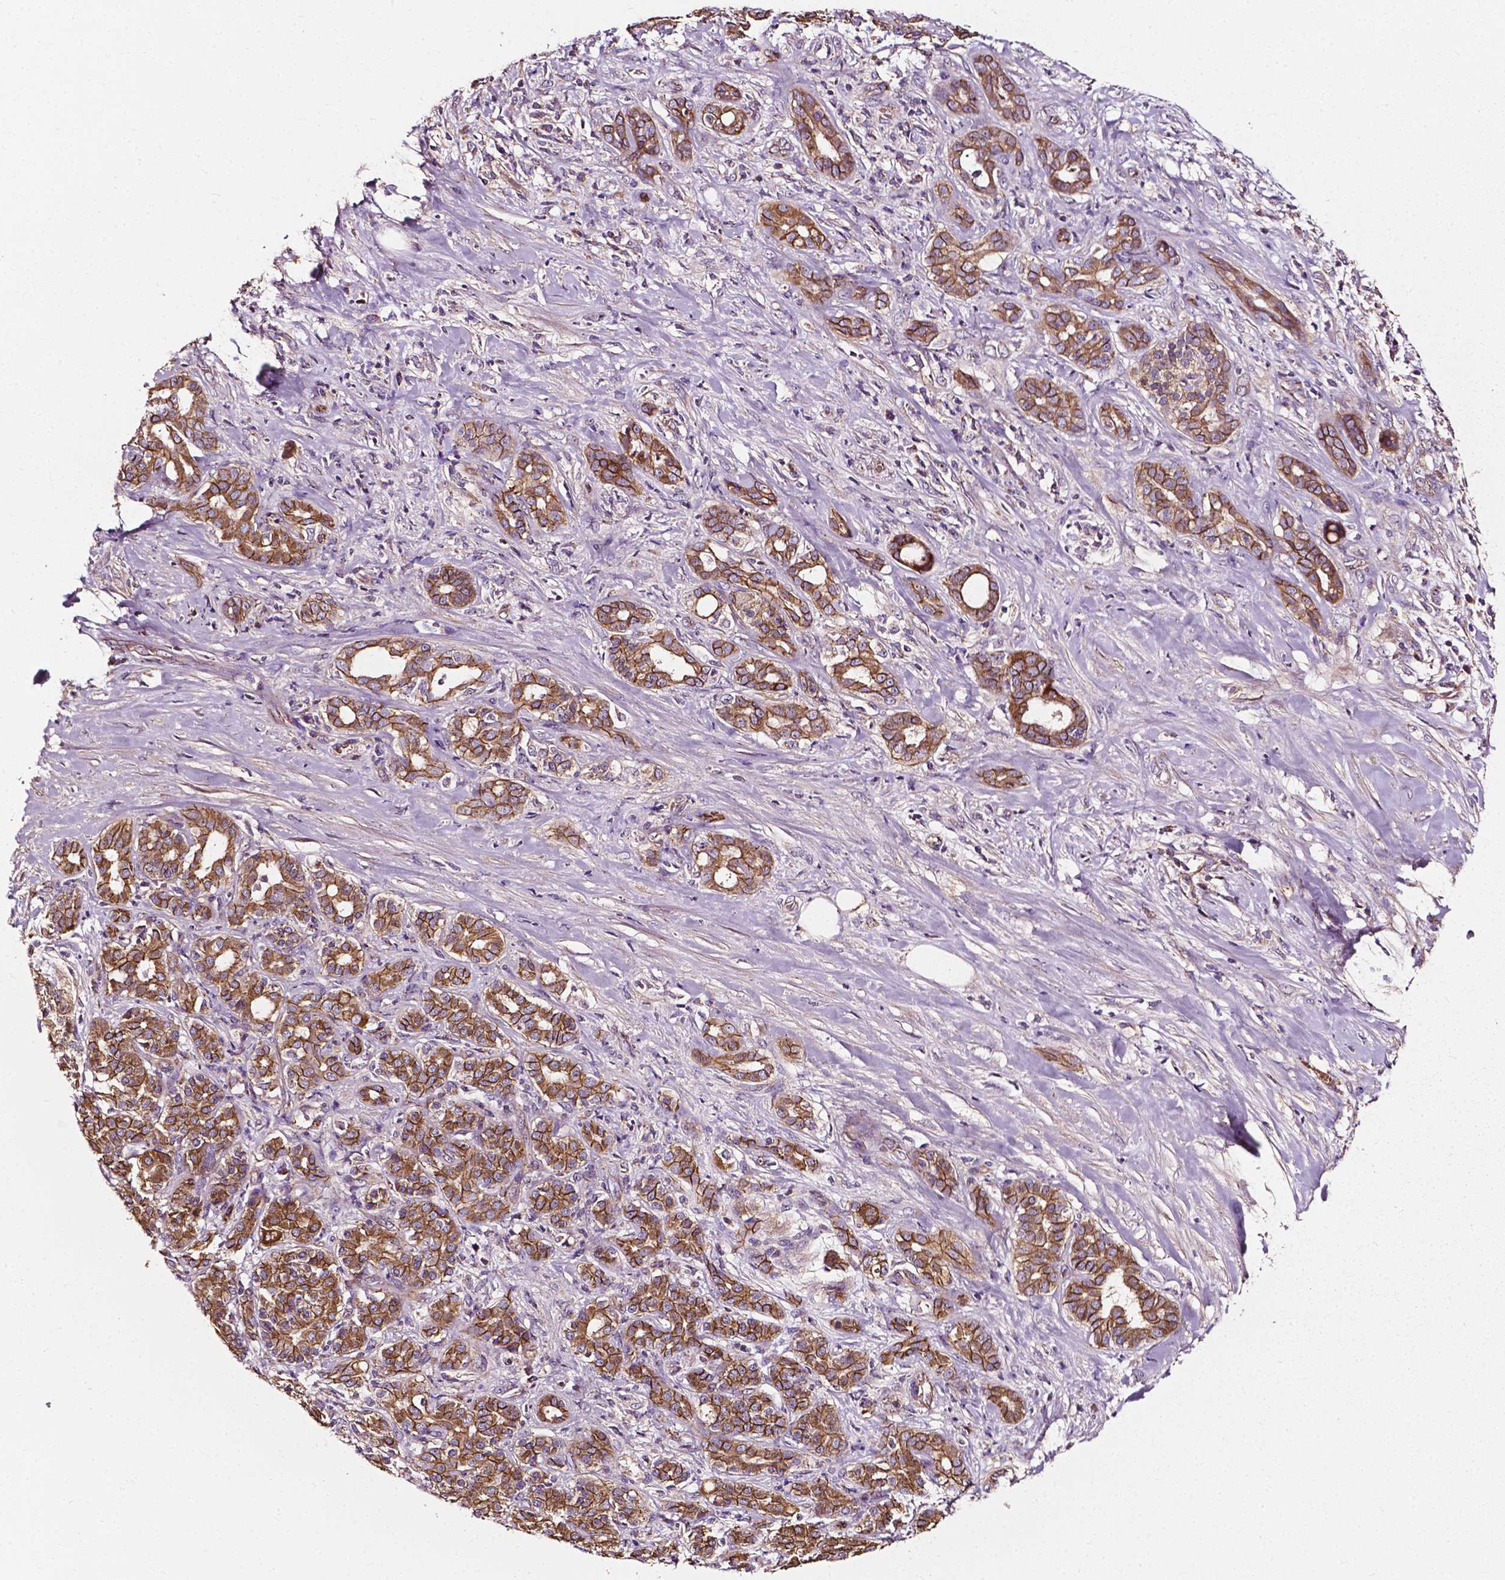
{"staining": {"intensity": "moderate", "quantity": ">75%", "location": "cytoplasmic/membranous"}, "tissue": "pancreatic cancer", "cell_type": "Tumor cells", "image_type": "cancer", "snomed": [{"axis": "morphology", "description": "Normal tissue, NOS"}, {"axis": "morphology", "description": "Inflammation, NOS"}, {"axis": "morphology", "description": "Adenocarcinoma, NOS"}, {"axis": "topography", "description": "Pancreas"}], "caption": "Adenocarcinoma (pancreatic) tissue reveals moderate cytoplasmic/membranous staining in about >75% of tumor cells (brown staining indicates protein expression, while blue staining denotes nuclei).", "gene": "ATG16L1", "patient": {"sex": "male", "age": 57}}